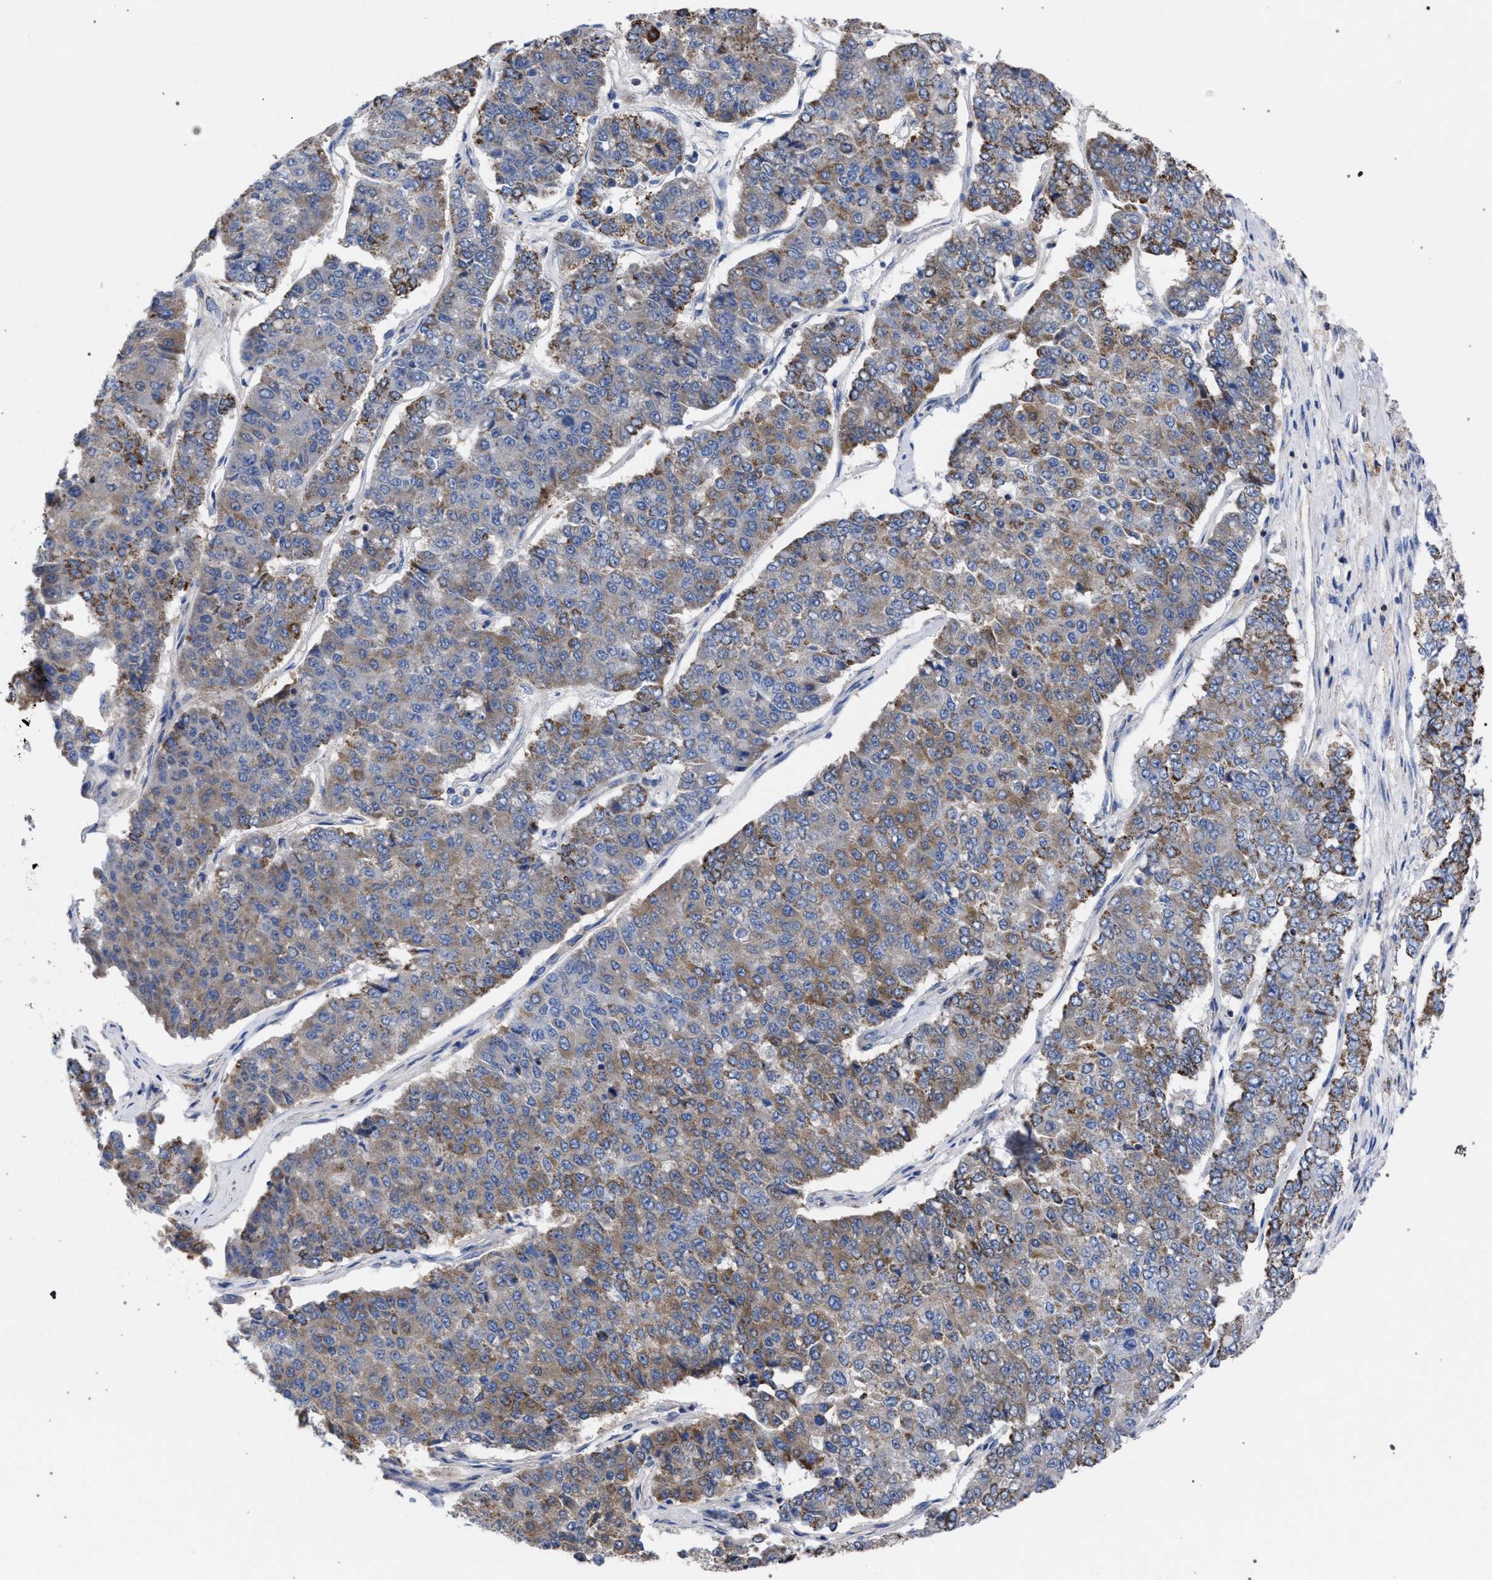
{"staining": {"intensity": "moderate", "quantity": "25%-75%", "location": "cytoplasmic/membranous"}, "tissue": "pancreatic cancer", "cell_type": "Tumor cells", "image_type": "cancer", "snomed": [{"axis": "morphology", "description": "Adenocarcinoma, NOS"}, {"axis": "topography", "description": "Pancreas"}], "caption": "Protein staining by immunohistochemistry (IHC) demonstrates moderate cytoplasmic/membranous staining in approximately 25%-75% of tumor cells in pancreatic cancer.", "gene": "ACADS", "patient": {"sex": "male", "age": 50}}